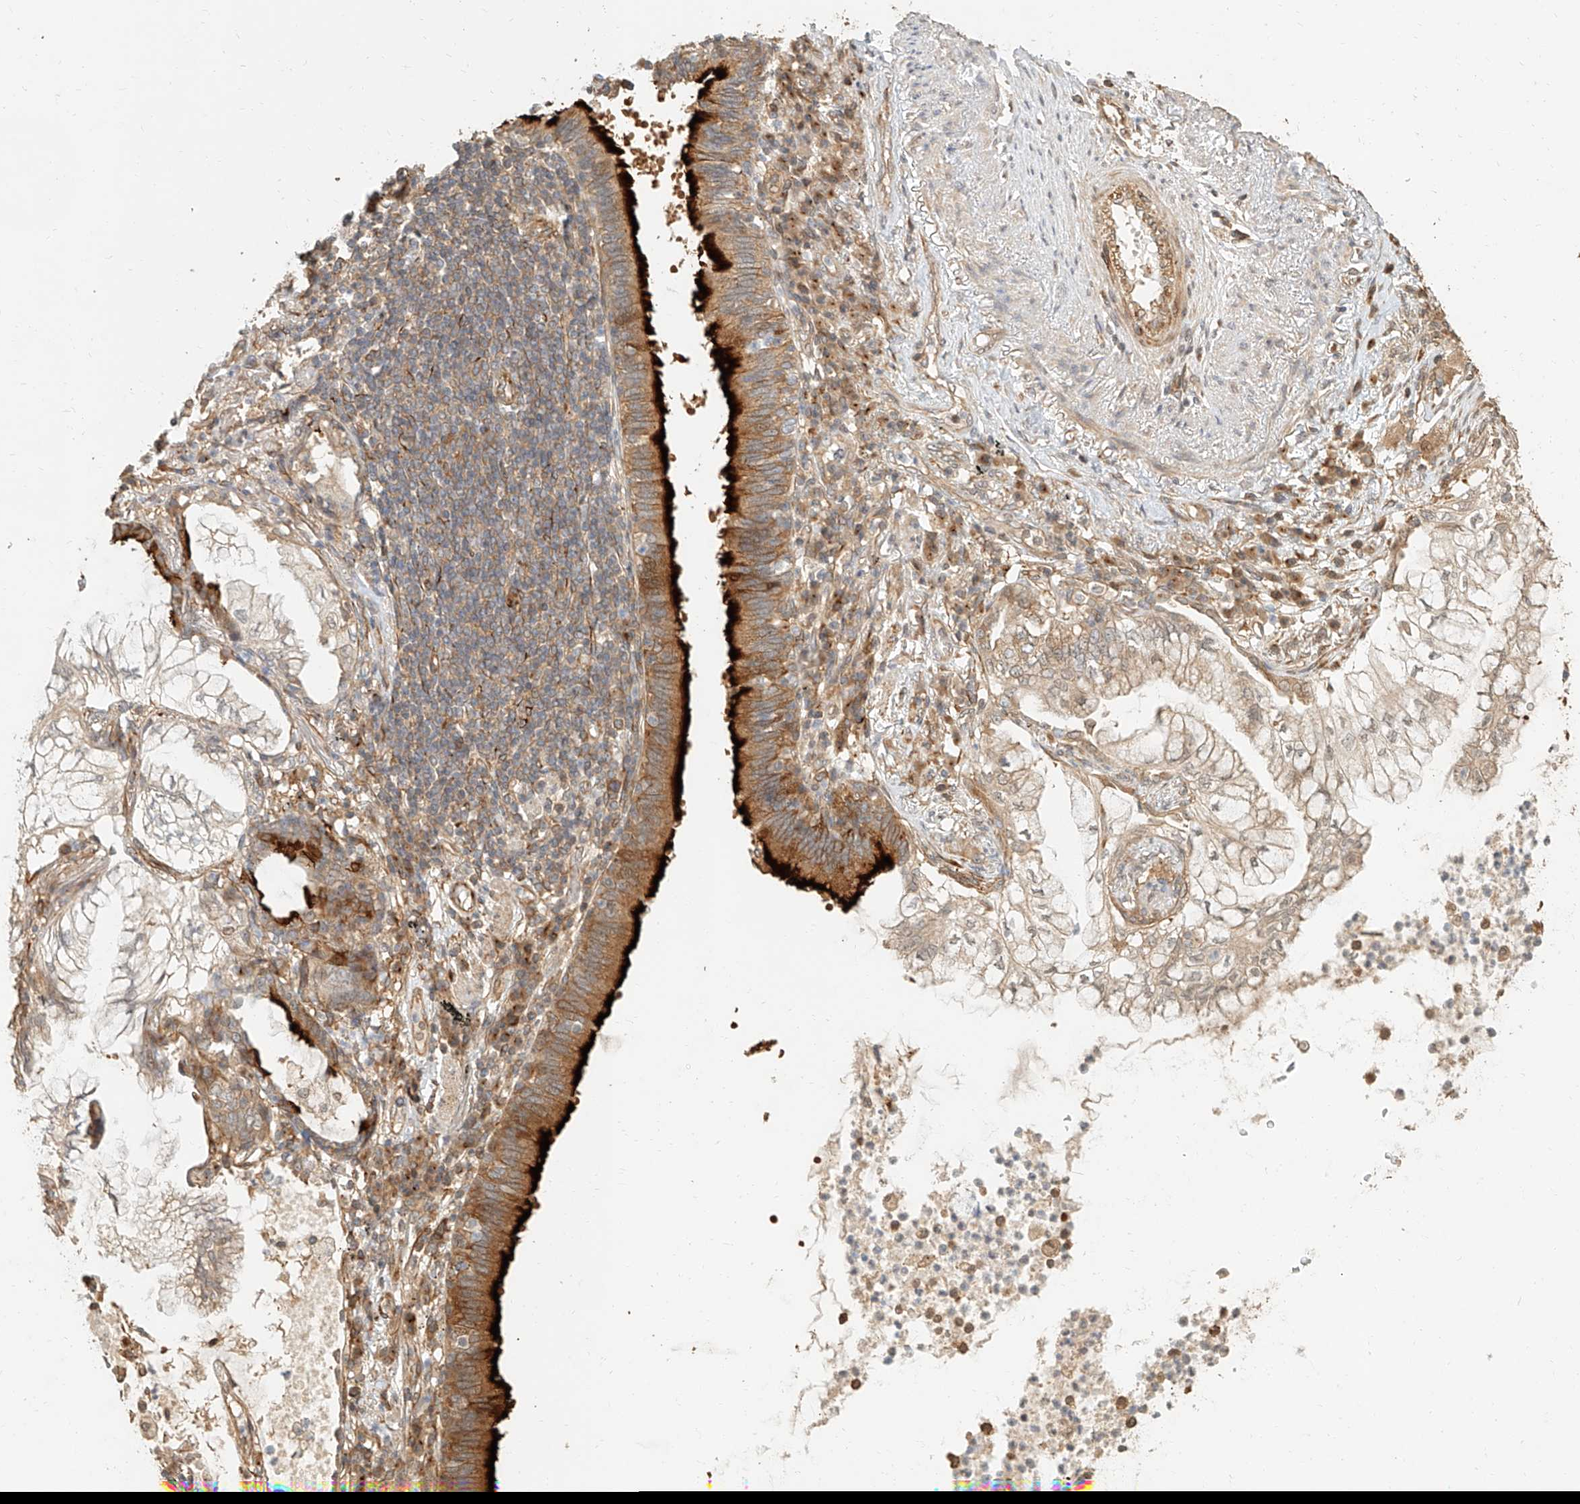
{"staining": {"intensity": "weak", "quantity": "25%-75%", "location": "cytoplasmic/membranous"}, "tissue": "lung cancer", "cell_type": "Tumor cells", "image_type": "cancer", "snomed": [{"axis": "morphology", "description": "Adenocarcinoma, NOS"}, {"axis": "topography", "description": "Lung"}], "caption": "Immunohistochemical staining of adenocarcinoma (lung) demonstrates weak cytoplasmic/membranous protein expression in about 25%-75% of tumor cells. (DAB IHC, brown staining for protein, blue staining for nuclei).", "gene": "NAP1L1", "patient": {"sex": "female", "age": 70}}